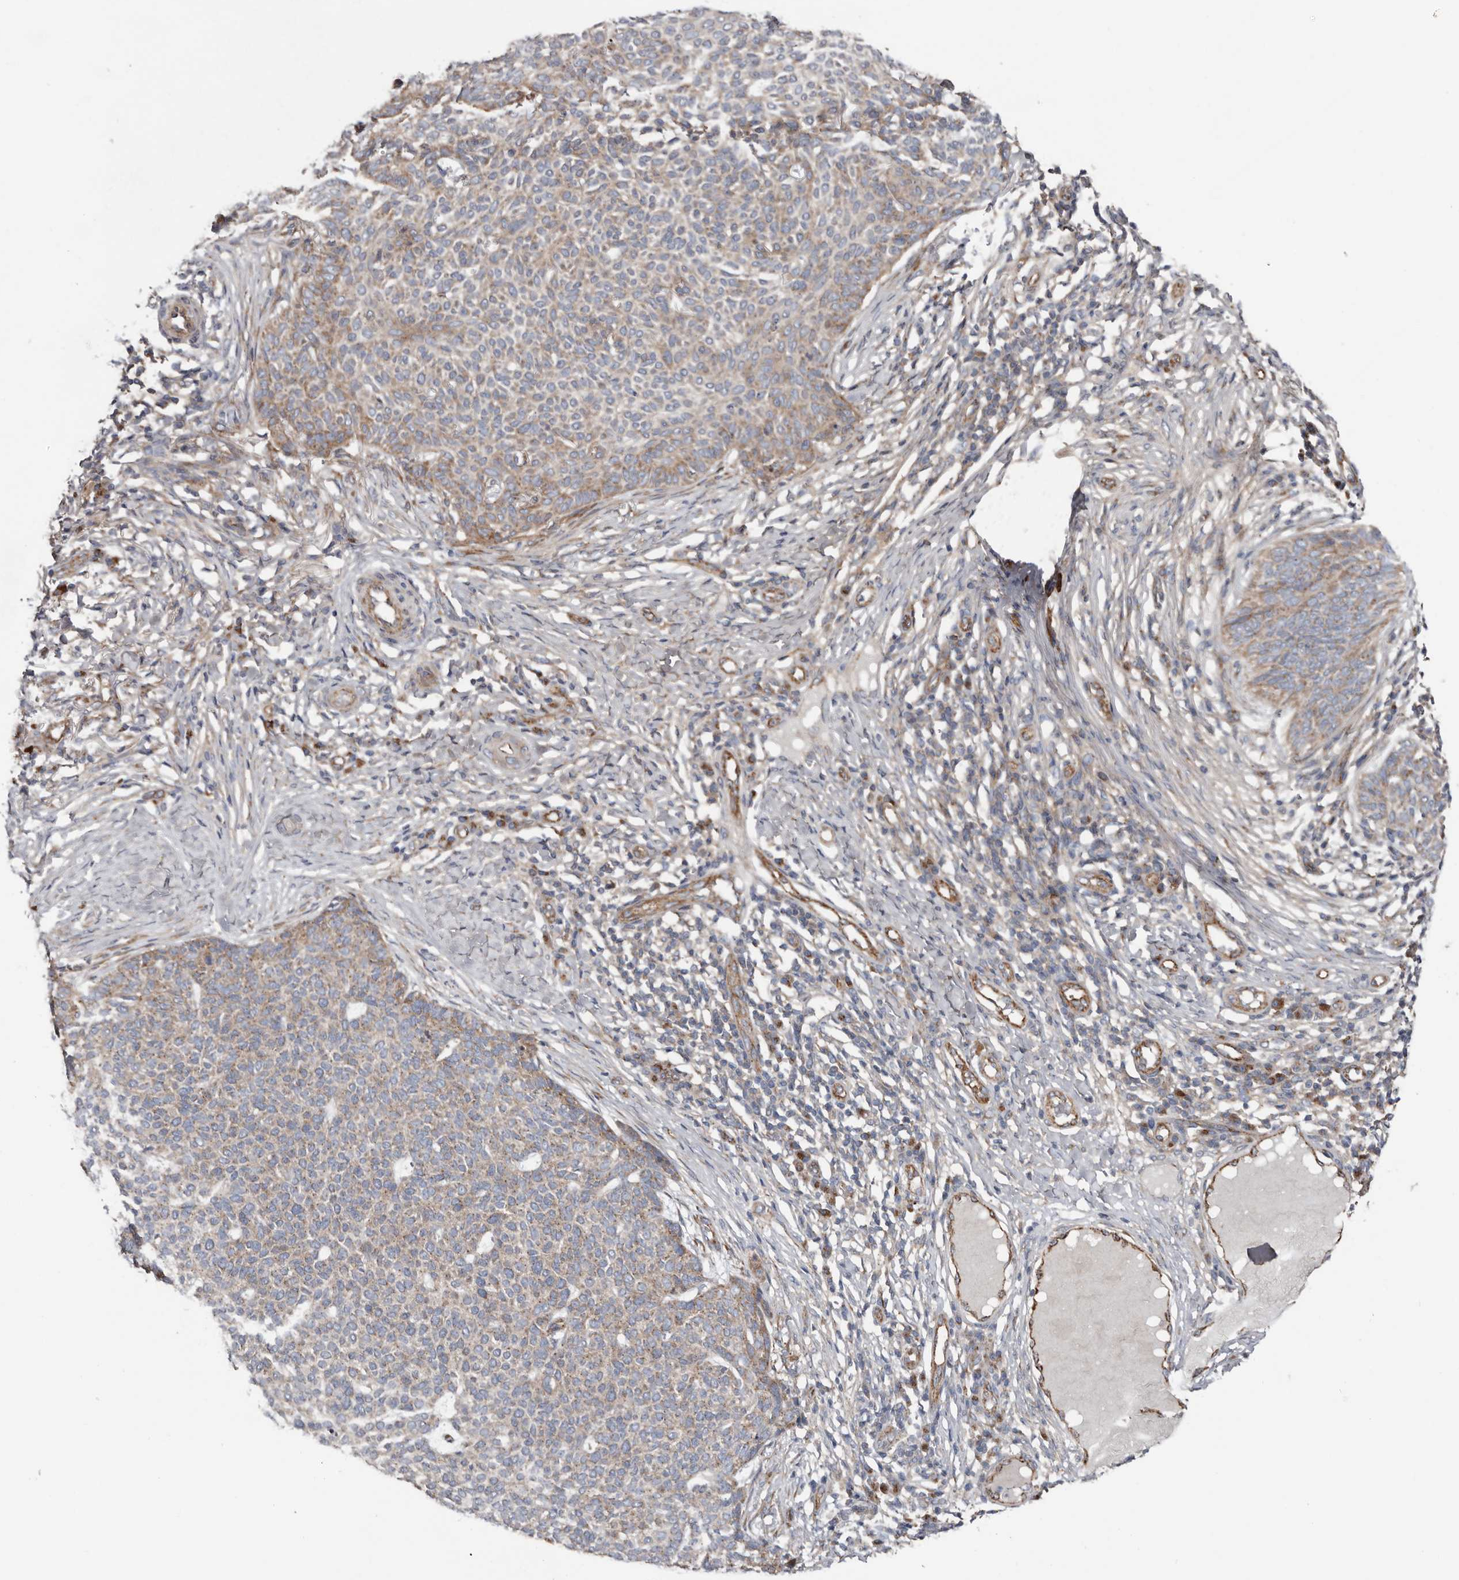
{"staining": {"intensity": "weak", "quantity": ">75%", "location": "cytoplasmic/membranous"}, "tissue": "skin cancer", "cell_type": "Tumor cells", "image_type": "cancer", "snomed": [{"axis": "morphology", "description": "Normal tissue, NOS"}, {"axis": "morphology", "description": "Basal cell carcinoma"}, {"axis": "topography", "description": "Skin"}], "caption": "The photomicrograph shows immunohistochemical staining of skin cancer. There is weak cytoplasmic/membranous staining is appreciated in approximately >75% of tumor cells.", "gene": "LUZP1", "patient": {"sex": "male", "age": 50}}